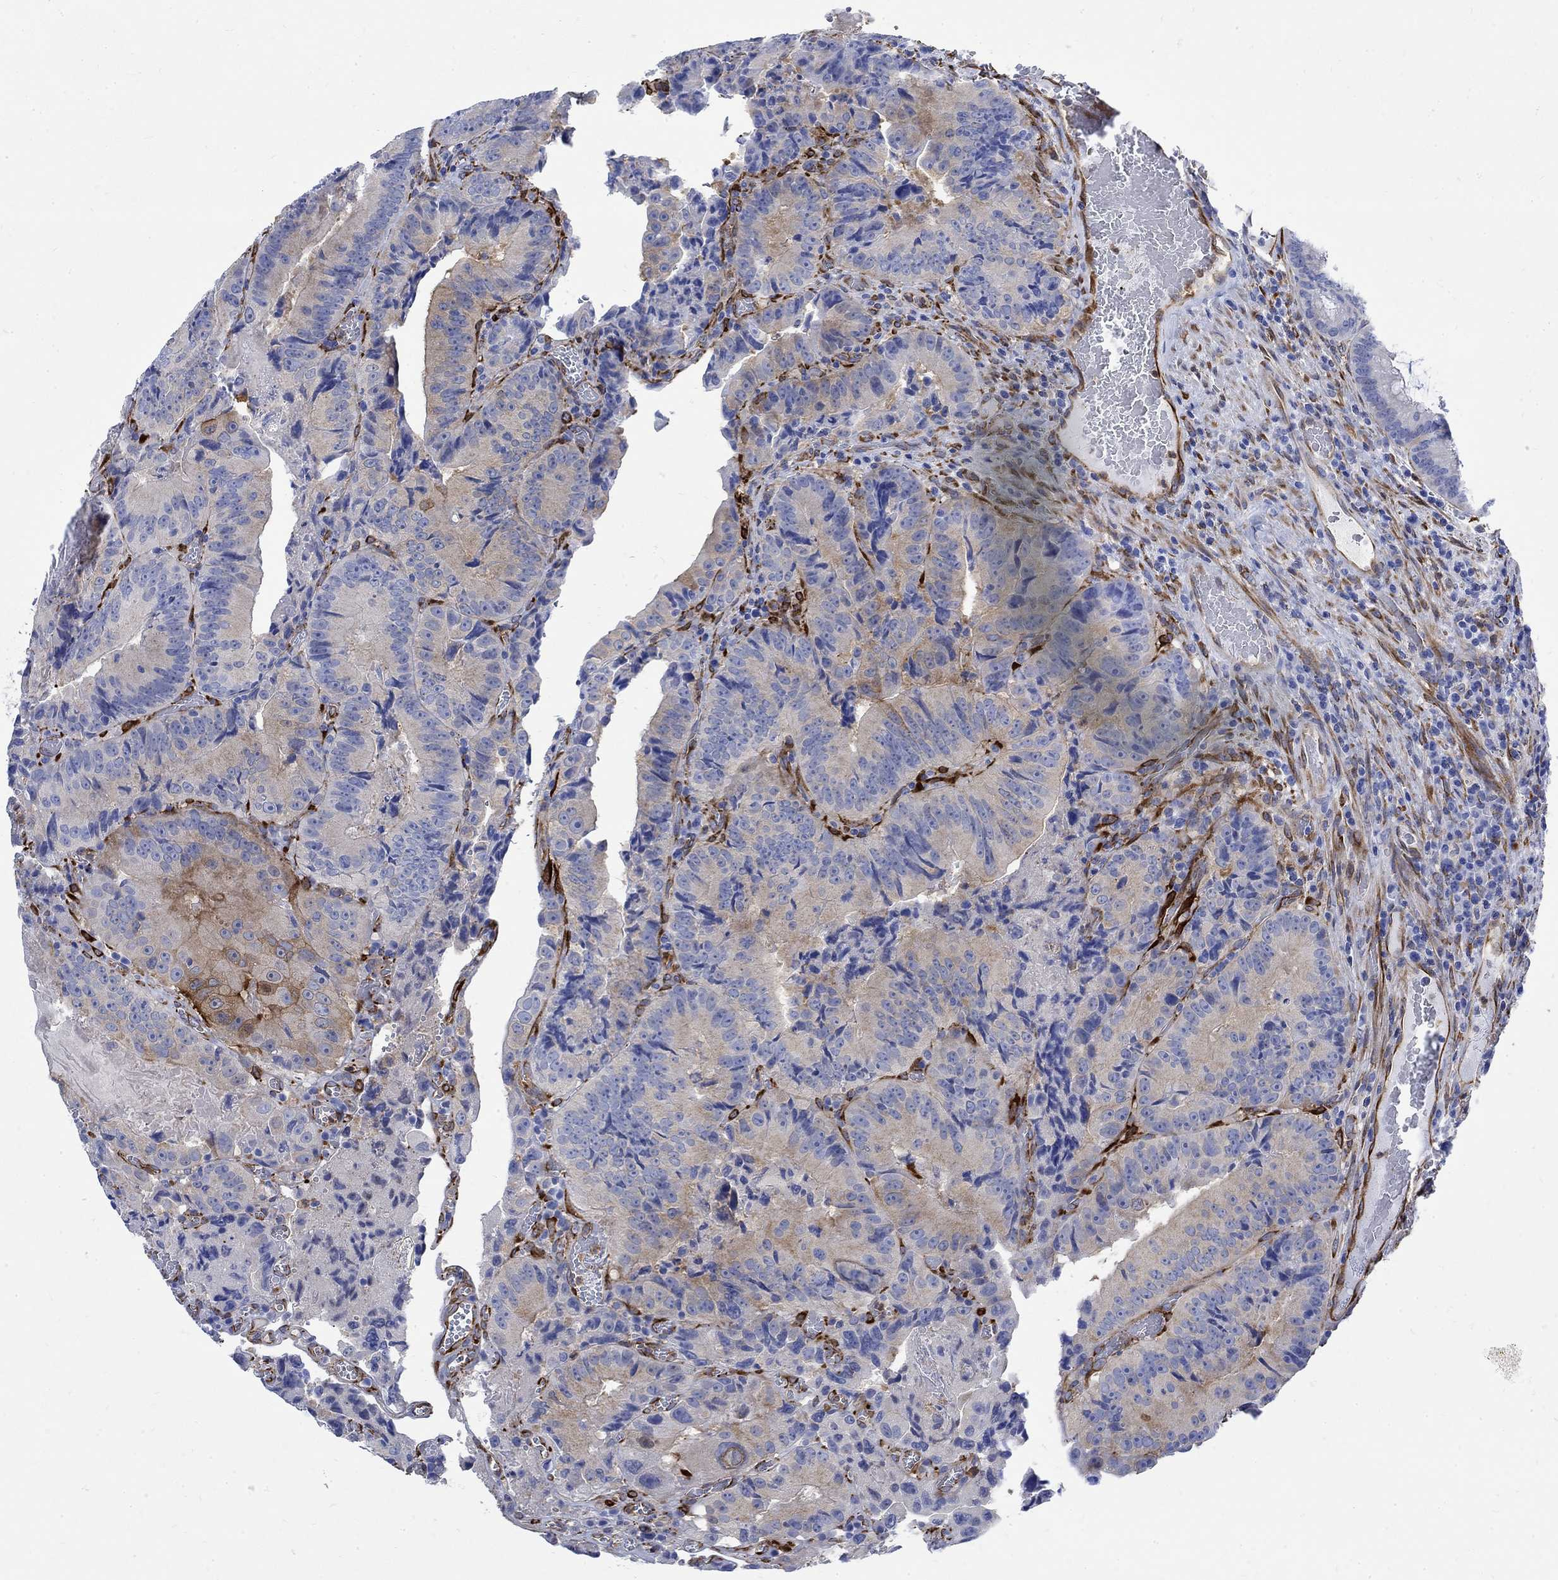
{"staining": {"intensity": "strong", "quantity": "<25%", "location": "cytoplasmic/membranous,nuclear"}, "tissue": "colorectal cancer", "cell_type": "Tumor cells", "image_type": "cancer", "snomed": [{"axis": "morphology", "description": "Adenocarcinoma, NOS"}, {"axis": "topography", "description": "Colon"}], "caption": "Colorectal adenocarcinoma stained for a protein (brown) shows strong cytoplasmic/membranous and nuclear positive staining in about <25% of tumor cells.", "gene": "TGM2", "patient": {"sex": "female", "age": 86}}